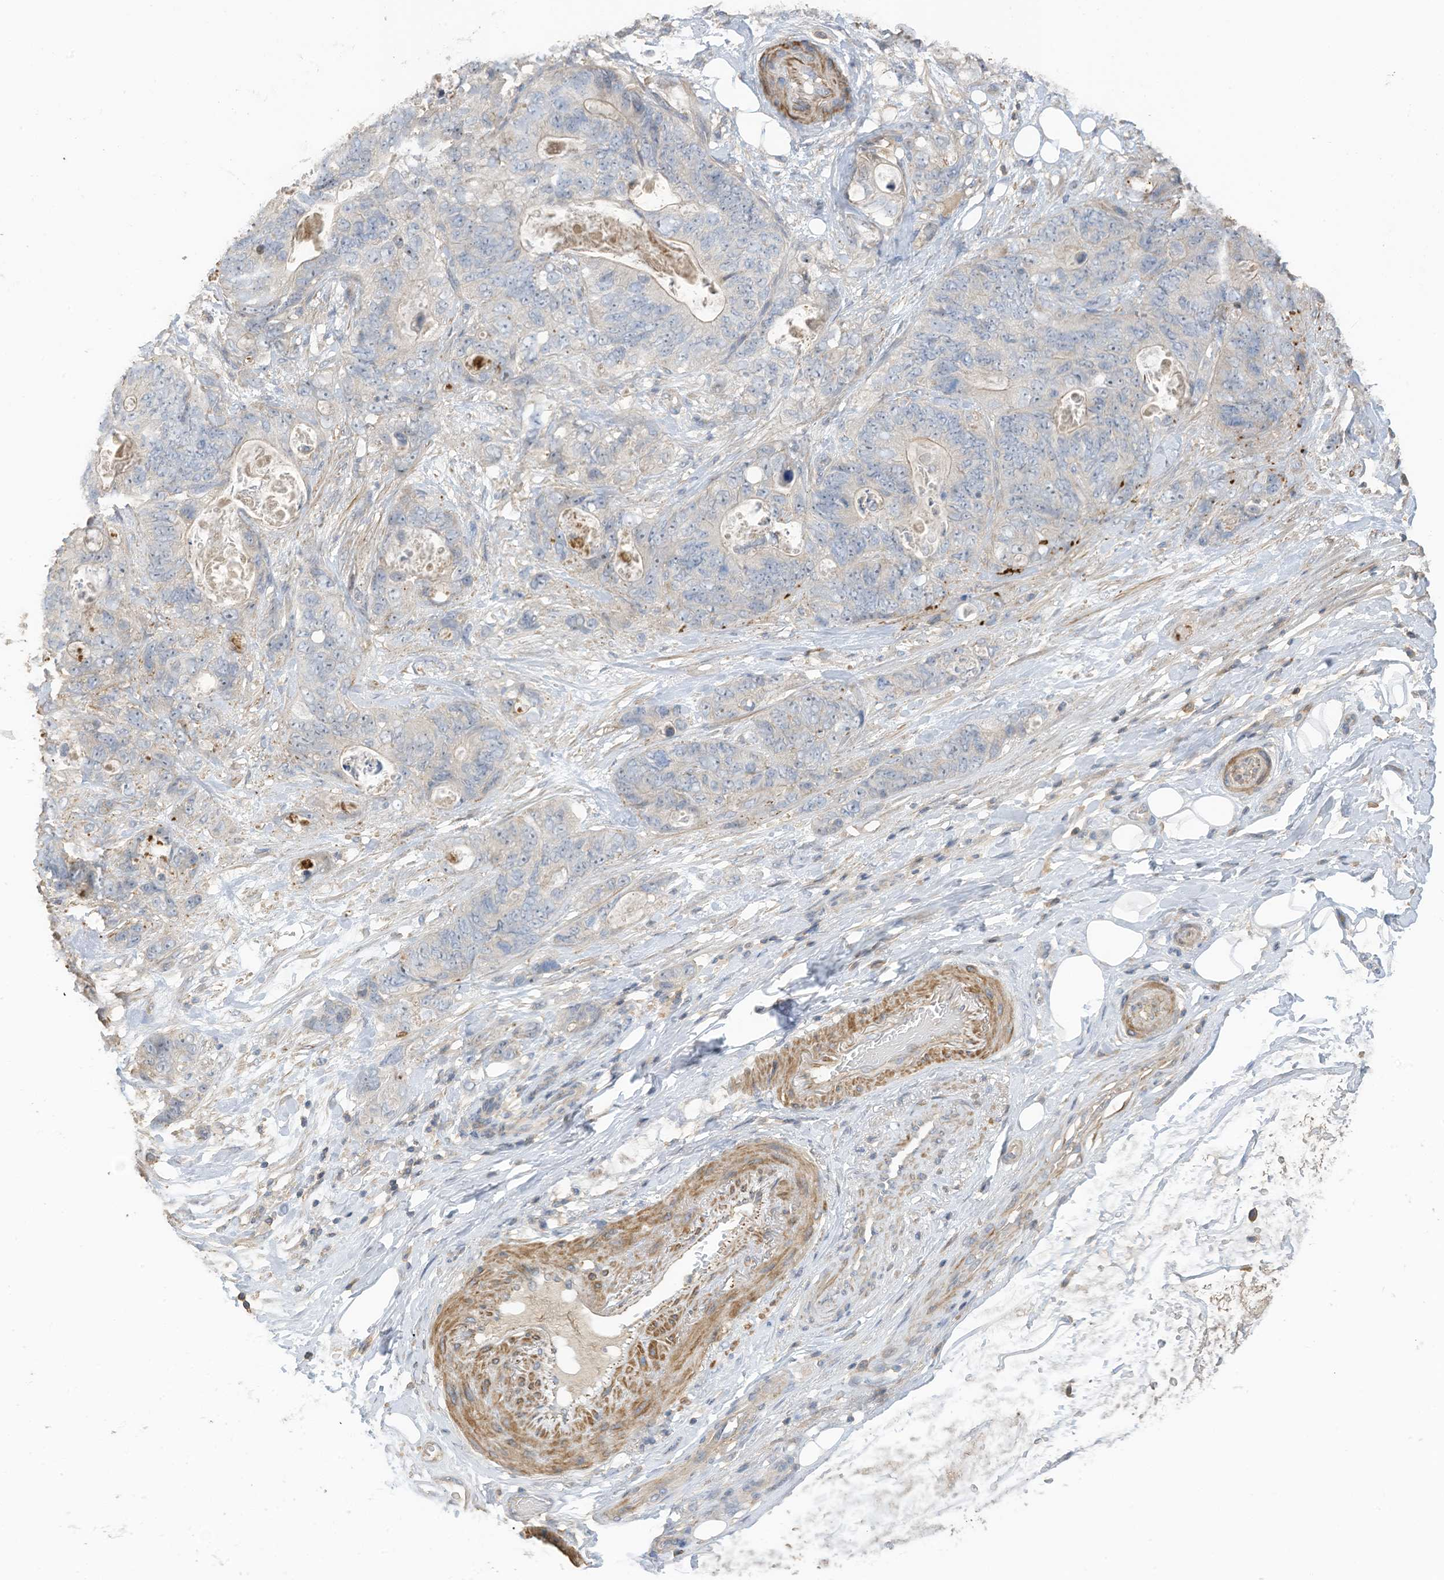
{"staining": {"intensity": "negative", "quantity": "none", "location": "none"}, "tissue": "stomach cancer", "cell_type": "Tumor cells", "image_type": "cancer", "snomed": [{"axis": "morphology", "description": "Normal tissue, NOS"}, {"axis": "morphology", "description": "Adenocarcinoma, NOS"}, {"axis": "topography", "description": "Stomach"}], "caption": "IHC micrograph of stomach cancer stained for a protein (brown), which demonstrates no staining in tumor cells.", "gene": "SLFN14", "patient": {"sex": "female", "age": 89}}